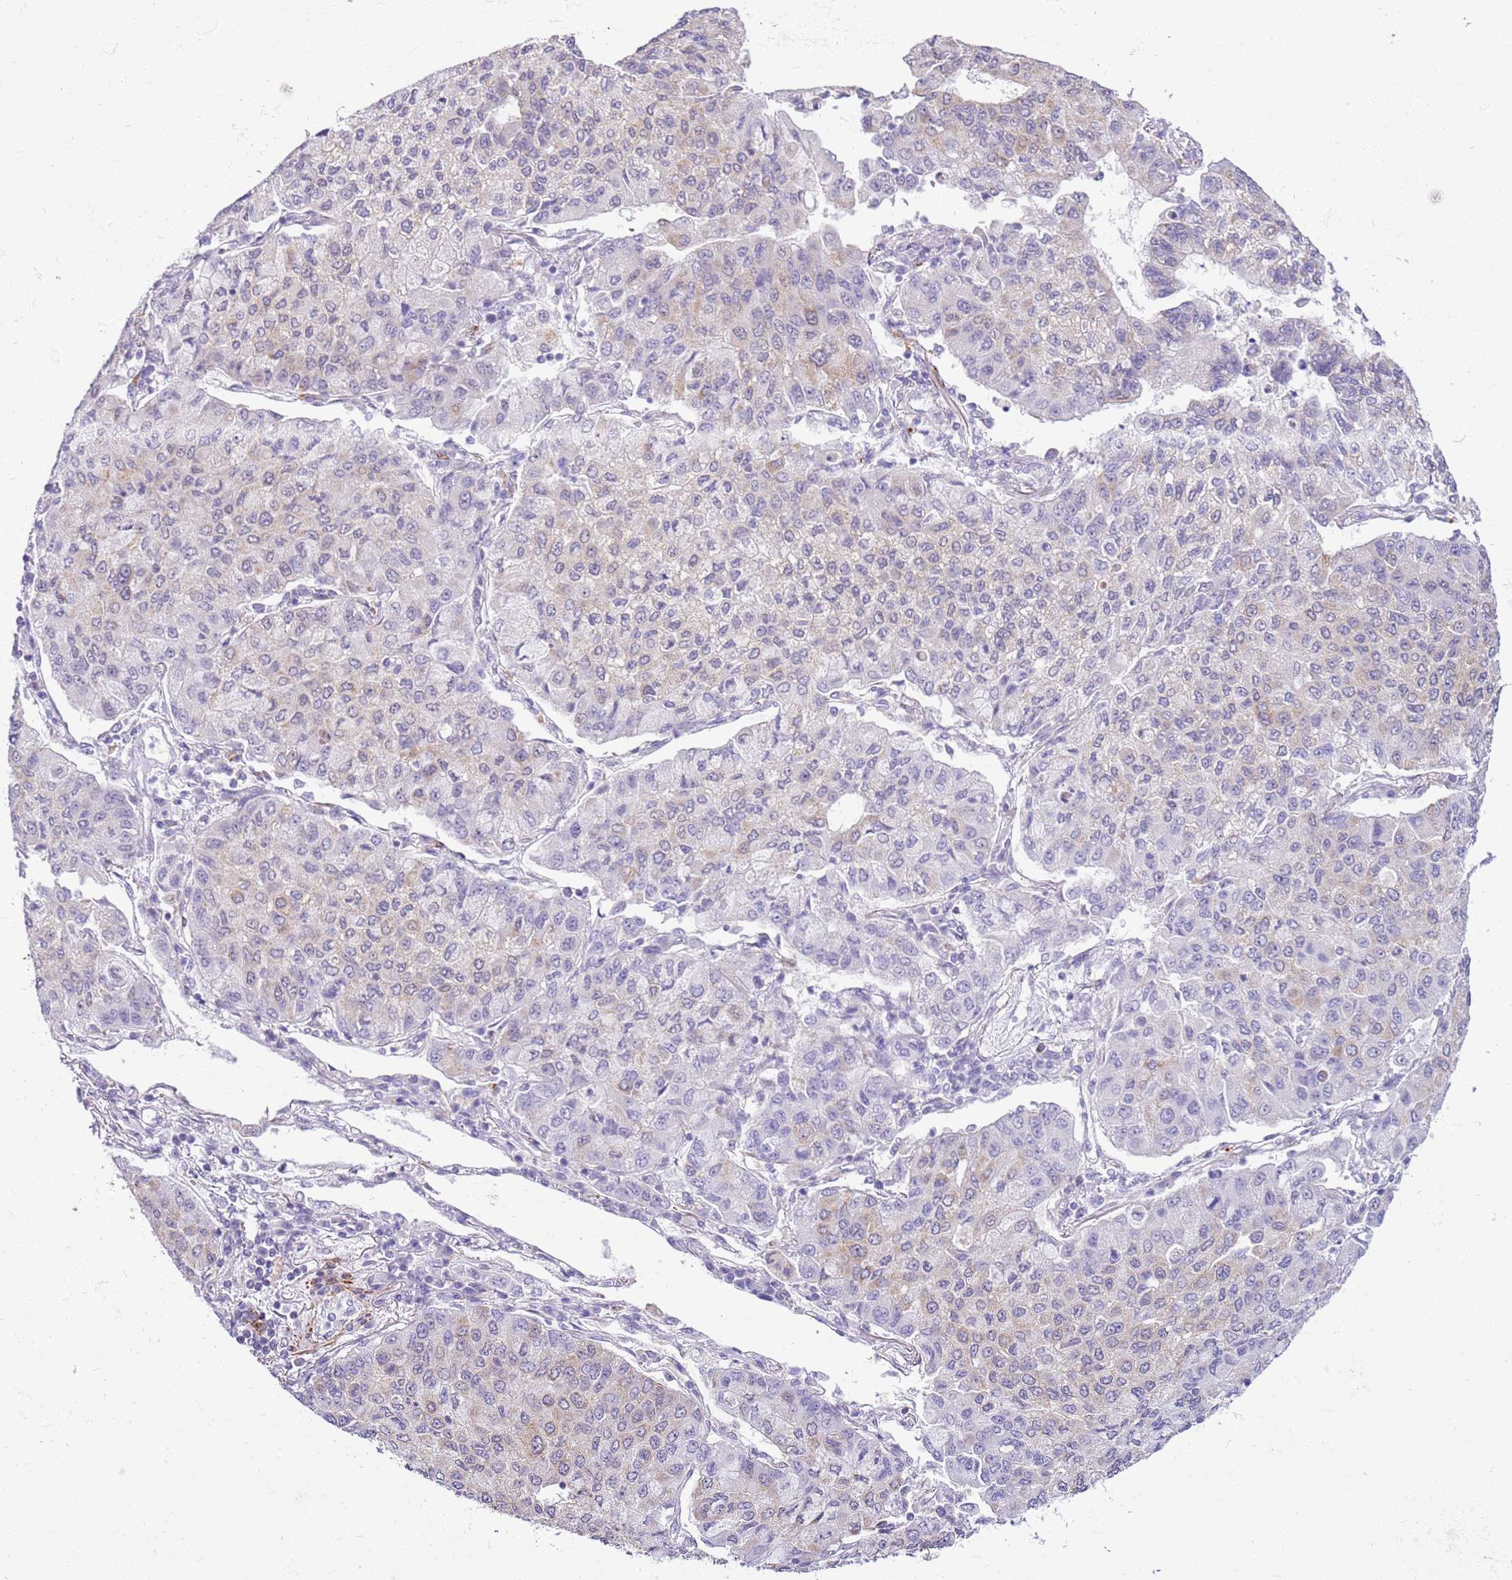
{"staining": {"intensity": "negative", "quantity": "none", "location": "none"}, "tissue": "lung cancer", "cell_type": "Tumor cells", "image_type": "cancer", "snomed": [{"axis": "morphology", "description": "Squamous cell carcinoma, NOS"}, {"axis": "topography", "description": "Lung"}], "caption": "Human lung cancer stained for a protein using immunohistochemistry exhibits no expression in tumor cells.", "gene": "SMIM4", "patient": {"sex": "male", "age": 74}}